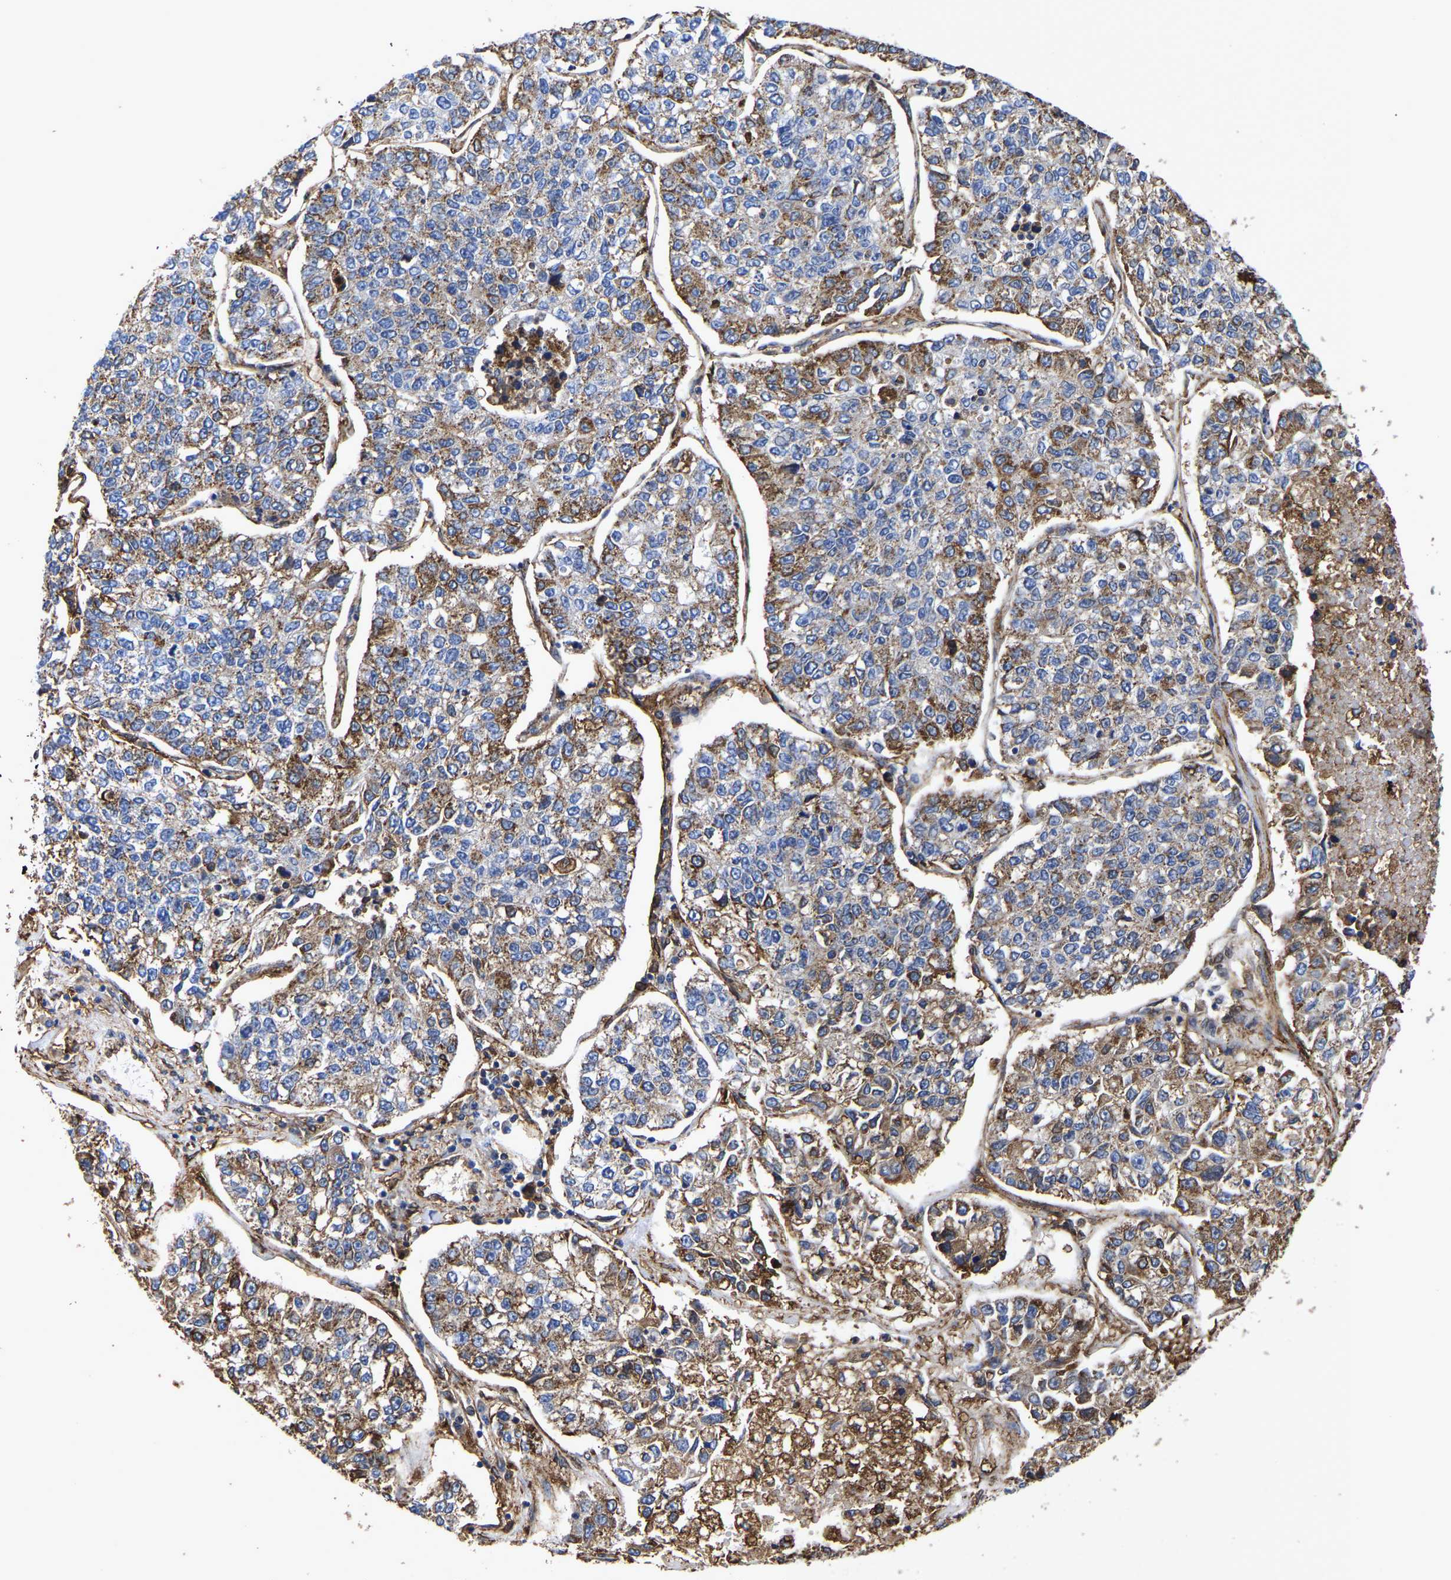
{"staining": {"intensity": "moderate", "quantity": "<25%", "location": "cytoplasmic/membranous"}, "tissue": "lung cancer", "cell_type": "Tumor cells", "image_type": "cancer", "snomed": [{"axis": "morphology", "description": "Adenocarcinoma, NOS"}, {"axis": "topography", "description": "Lung"}], "caption": "Brown immunohistochemical staining in lung adenocarcinoma exhibits moderate cytoplasmic/membranous staining in about <25% of tumor cells. The staining was performed using DAB (3,3'-diaminobenzidine), with brown indicating positive protein expression. Nuclei are stained blue with hematoxylin.", "gene": "LIF", "patient": {"sex": "male", "age": 49}}